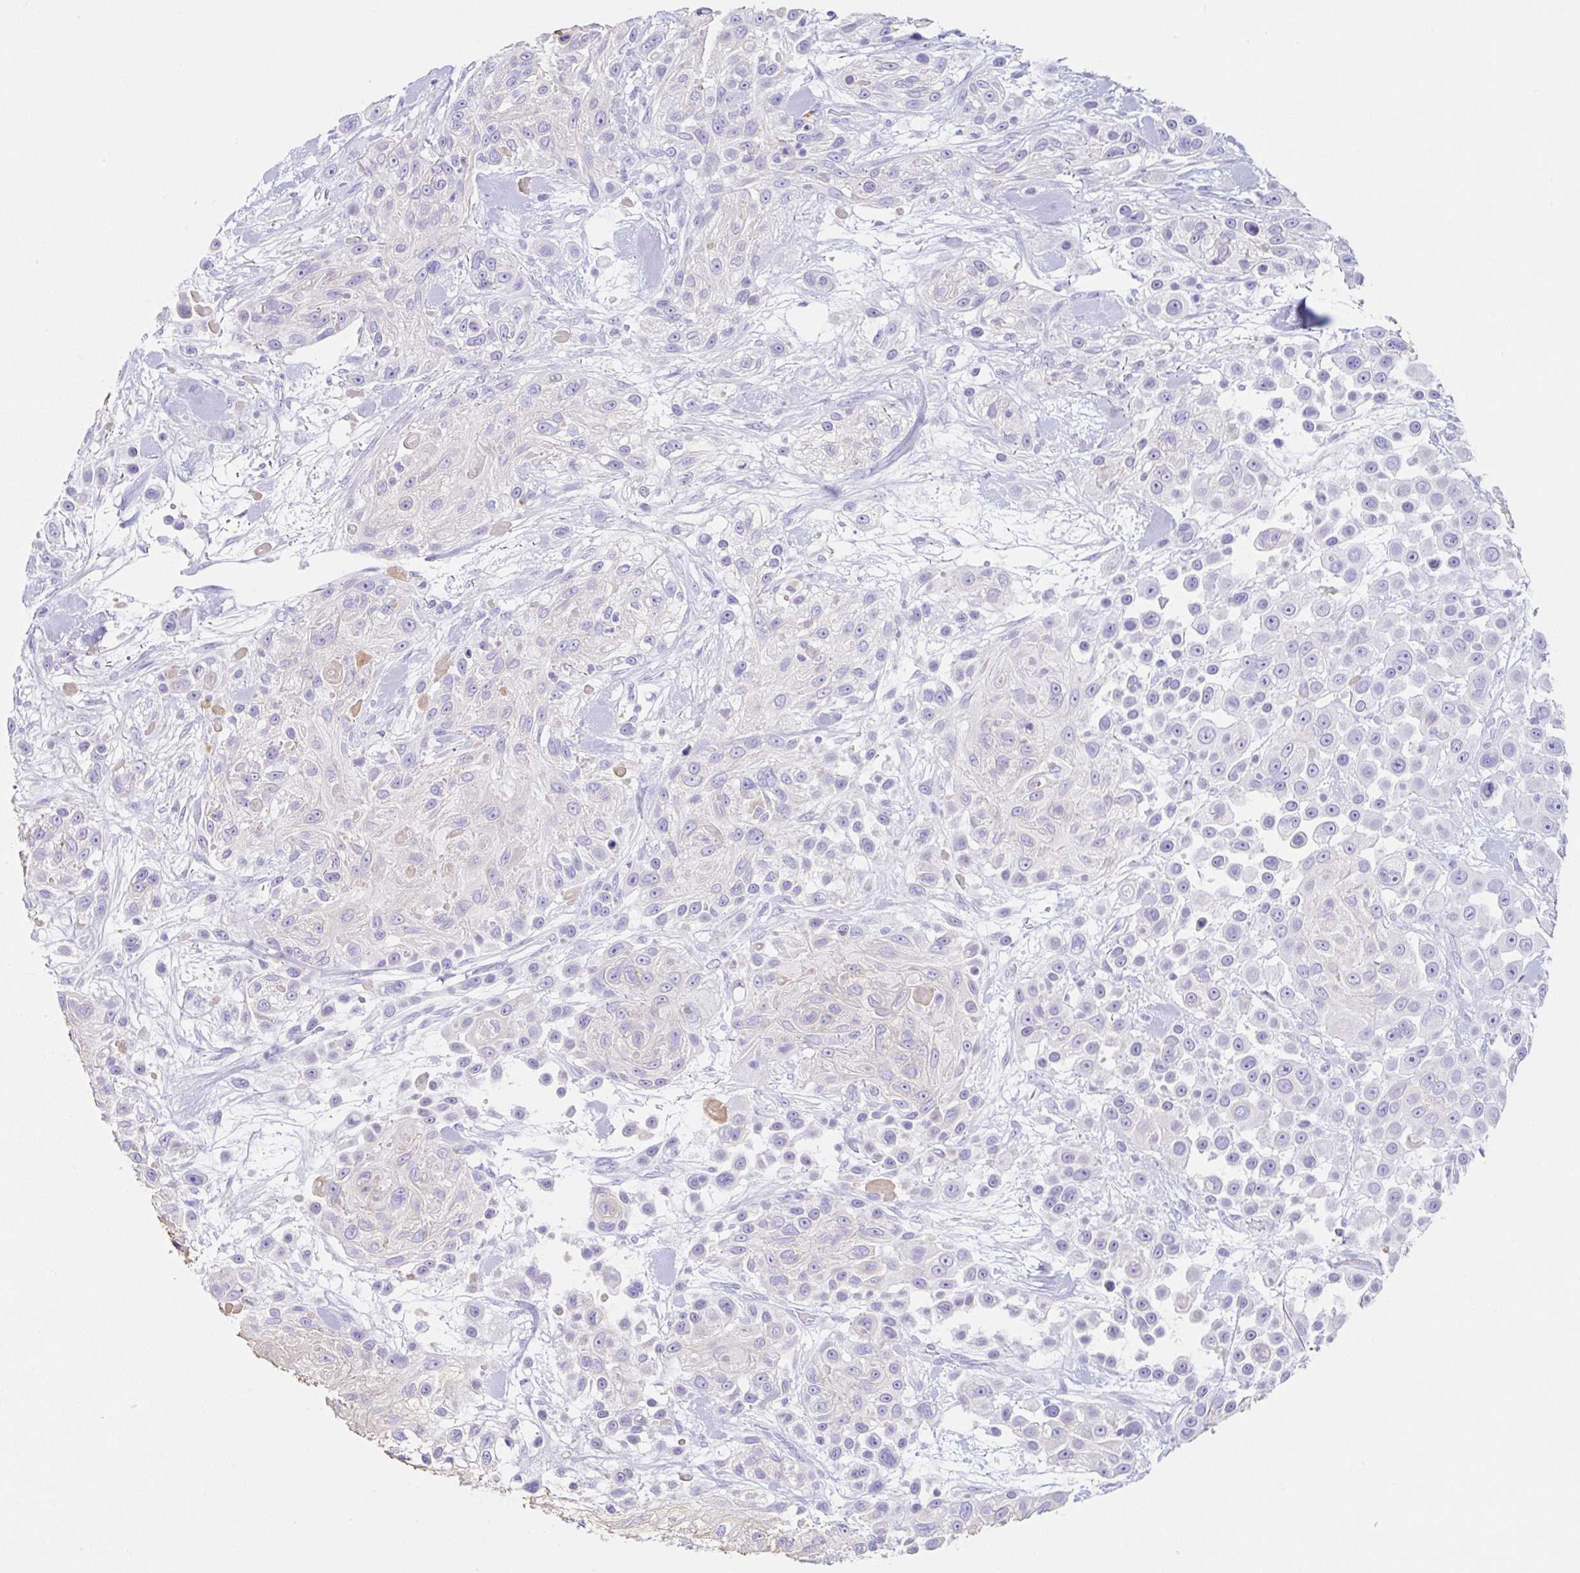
{"staining": {"intensity": "negative", "quantity": "none", "location": "none"}, "tissue": "skin cancer", "cell_type": "Tumor cells", "image_type": "cancer", "snomed": [{"axis": "morphology", "description": "Squamous cell carcinoma, NOS"}, {"axis": "topography", "description": "Skin"}], "caption": "Tumor cells are negative for protein expression in human skin cancer. Brightfield microscopy of immunohistochemistry stained with DAB (3,3'-diaminobenzidine) (brown) and hematoxylin (blue), captured at high magnification.", "gene": "CLDND2", "patient": {"sex": "male", "age": 67}}